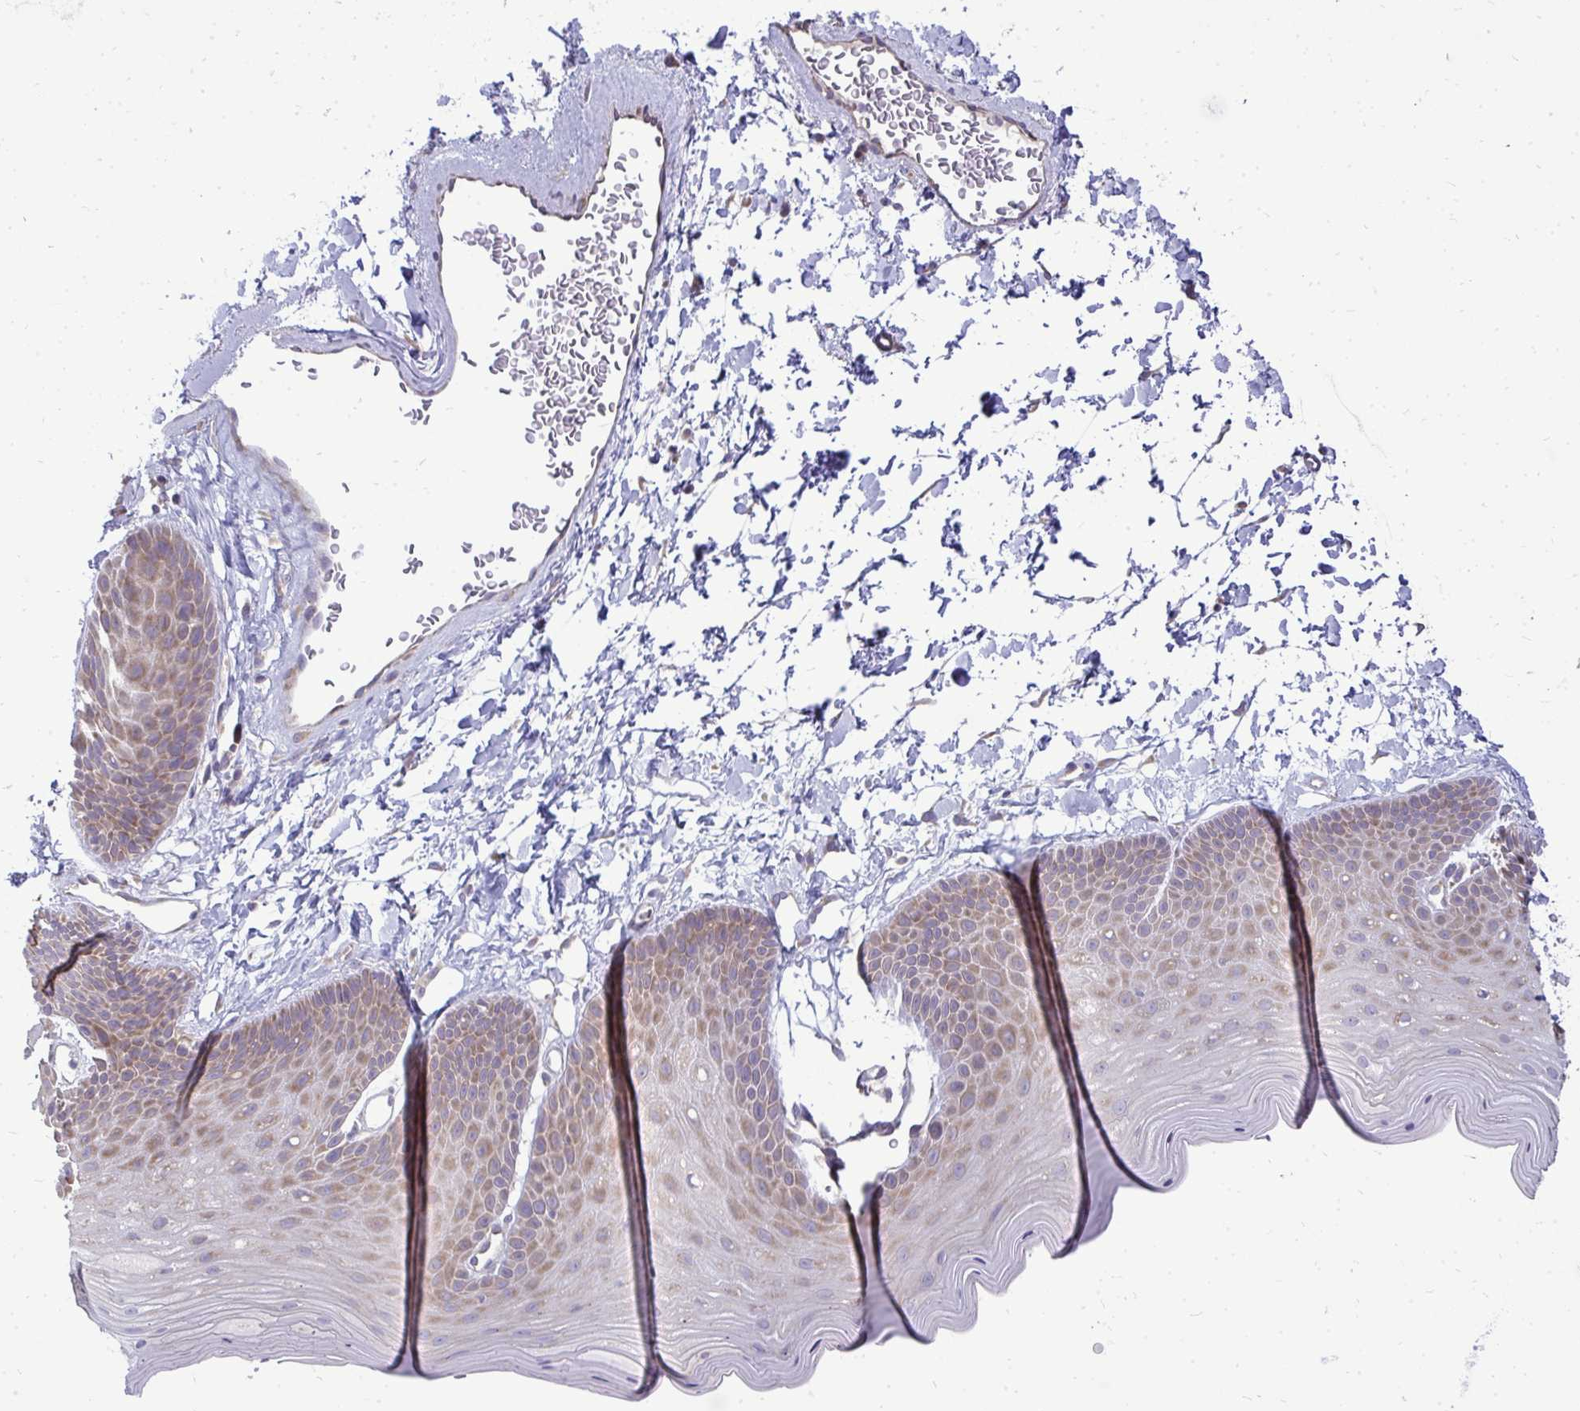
{"staining": {"intensity": "moderate", "quantity": "25%-75%", "location": "cytoplasmic/membranous"}, "tissue": "skin", "cell_type": "Epidermal cells", "image_type": "normal", "snomed": [{"axis": "morphology", "description": "Normal tissue, NOS"}, {"axis": "topography", "description": "Anal"}], "caption": "Protein staining displays moderate cytoplasmic/membranous staining in approximately 25%-75% of epidermal cells in unremarkable skin. The staining was performed using DAB, with brown indicating positive protein expression. Nuclei are stained blue with hematoxylin.", "gene": "RPLP2", "patient": {"sex": "male", "age": 53}}